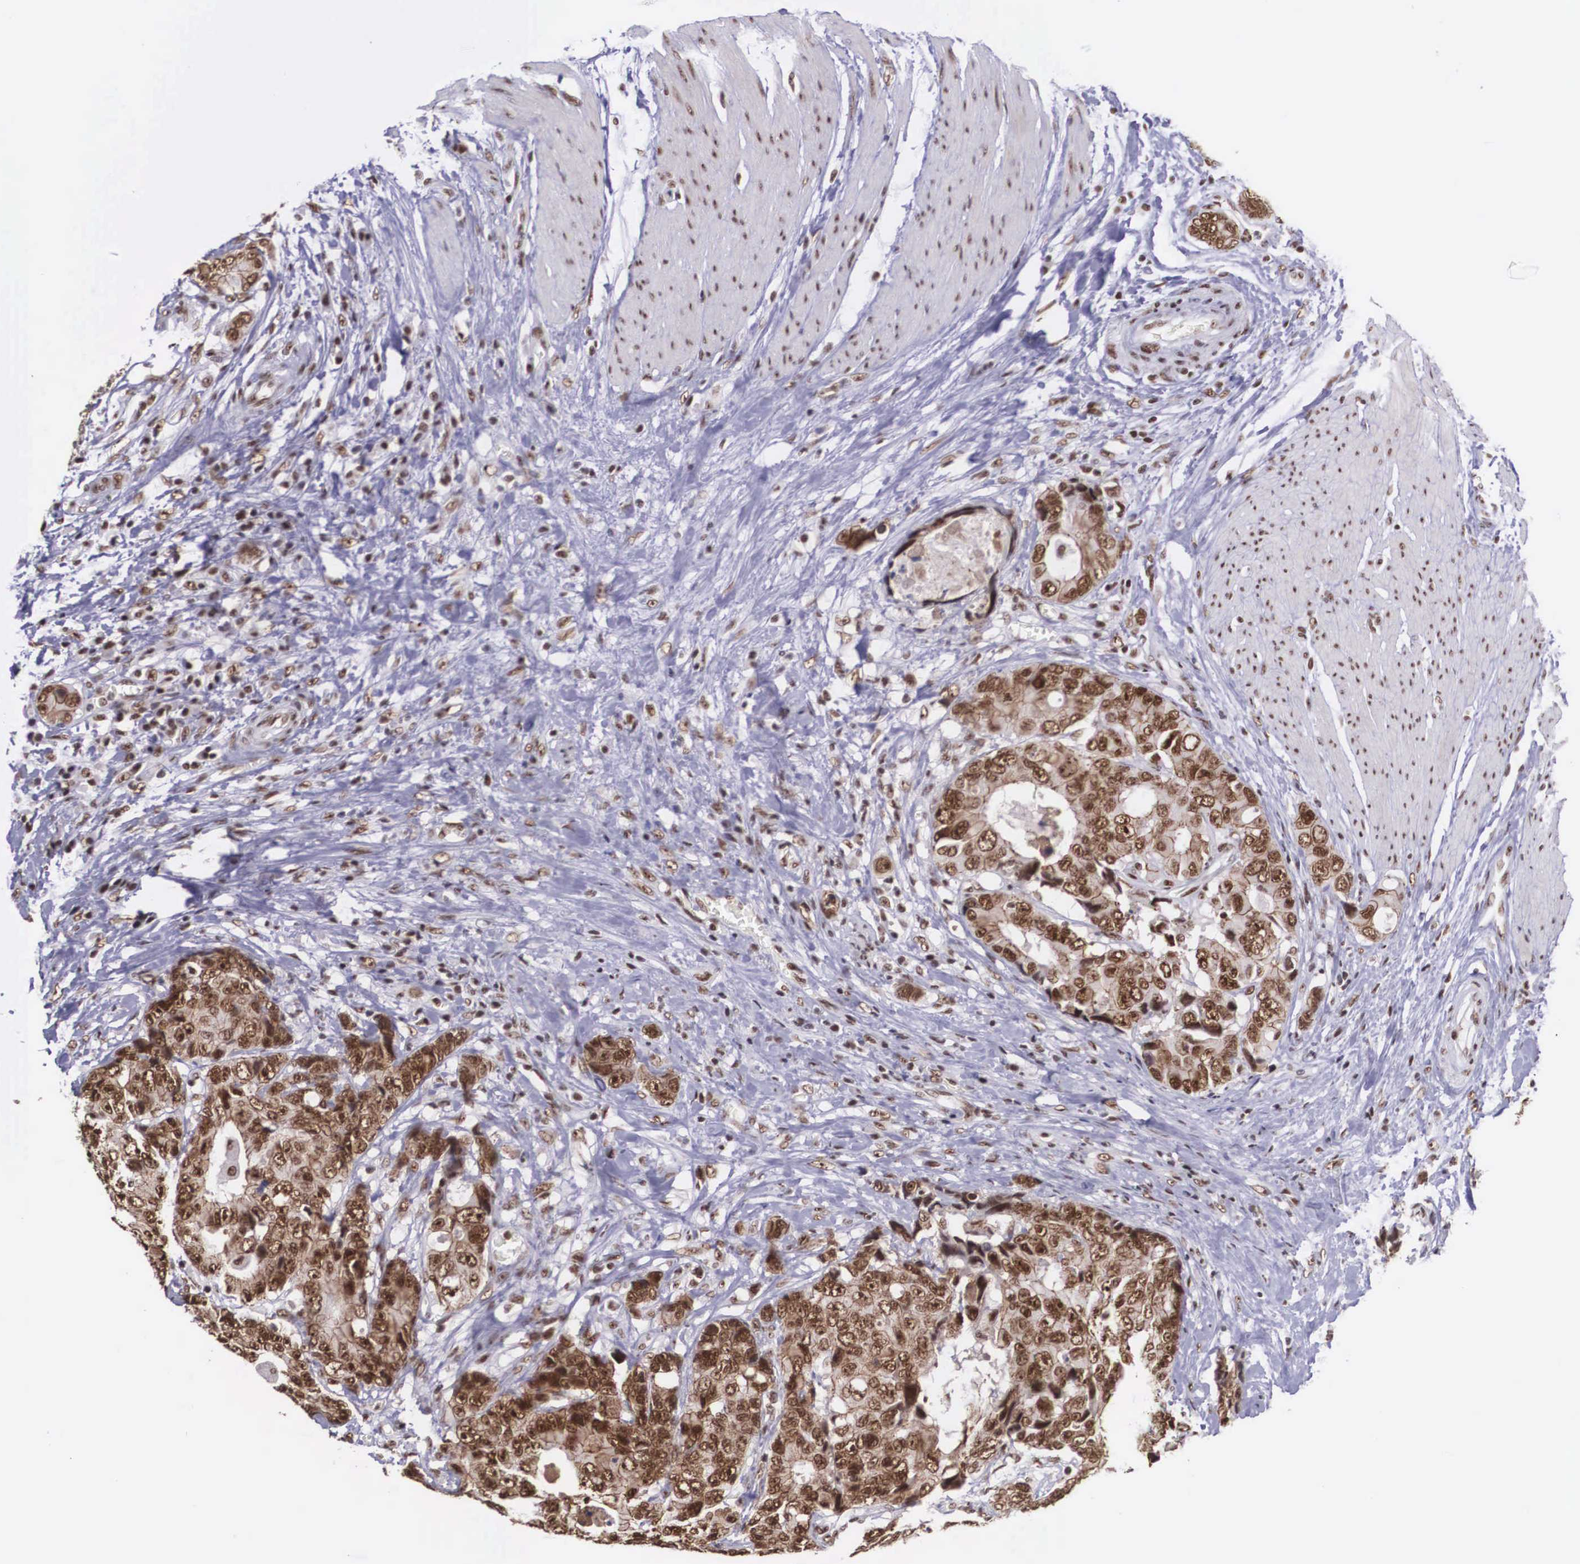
{"staining": {"intensity": "strong", "quantity": ">75%", "location": "cytoplasmic/membranous,nuclear"}, "tissue": "colorectal cancer", "cell_type": "Tumor cells", "image_type": "cancer", "snomed": [{"axis": "morphology", "description": "Adenocarcinoma, NOS"}, {"axis": "topography", "description": "Rectum"}], "caption": "A micrograph showing strong cytoplasmic/membranous and nuclear expression in about >75% of tumor cells in colorectal cancer (adenocarcinoma), as visualized by brown immunohistochemical staining.", "gene": "POLR2F", "patient": {"sex": "female", "age": 67}}